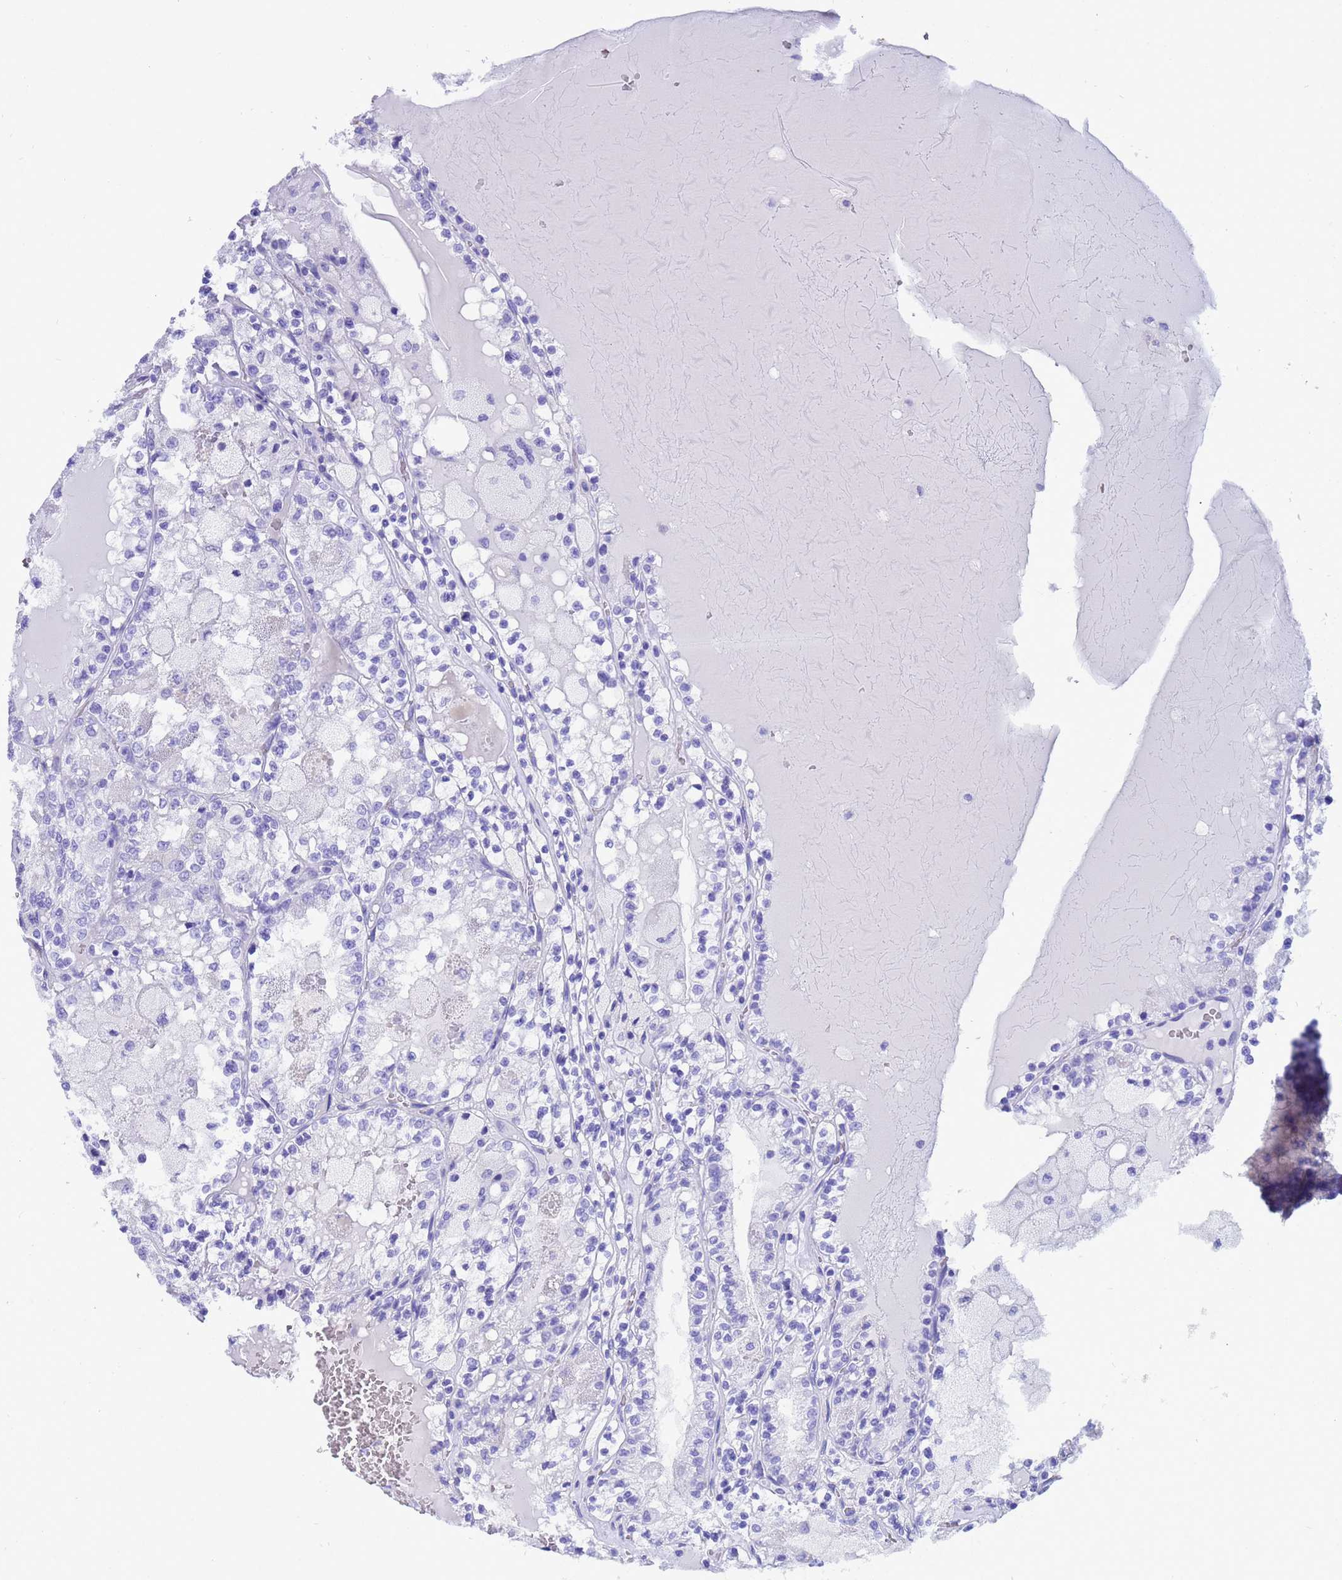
{"staining": {"intensity": "negative", "quantity": "none", "location": "none"}, "tissue": "renal cancer", "cell_type": "Tumor cells", "image_type": "cancer", "snomed": [{"axis": "morphology", "description": "Adenocarcinoma, NOS"}, {"axis": "topography", "description": "Kidney"}], "caption": "There is no significant positivity in tumor cells of adenocarcinoma (renal).", "gene": "AKR1C2", "patient": {"sex": "female", "age": 56}}